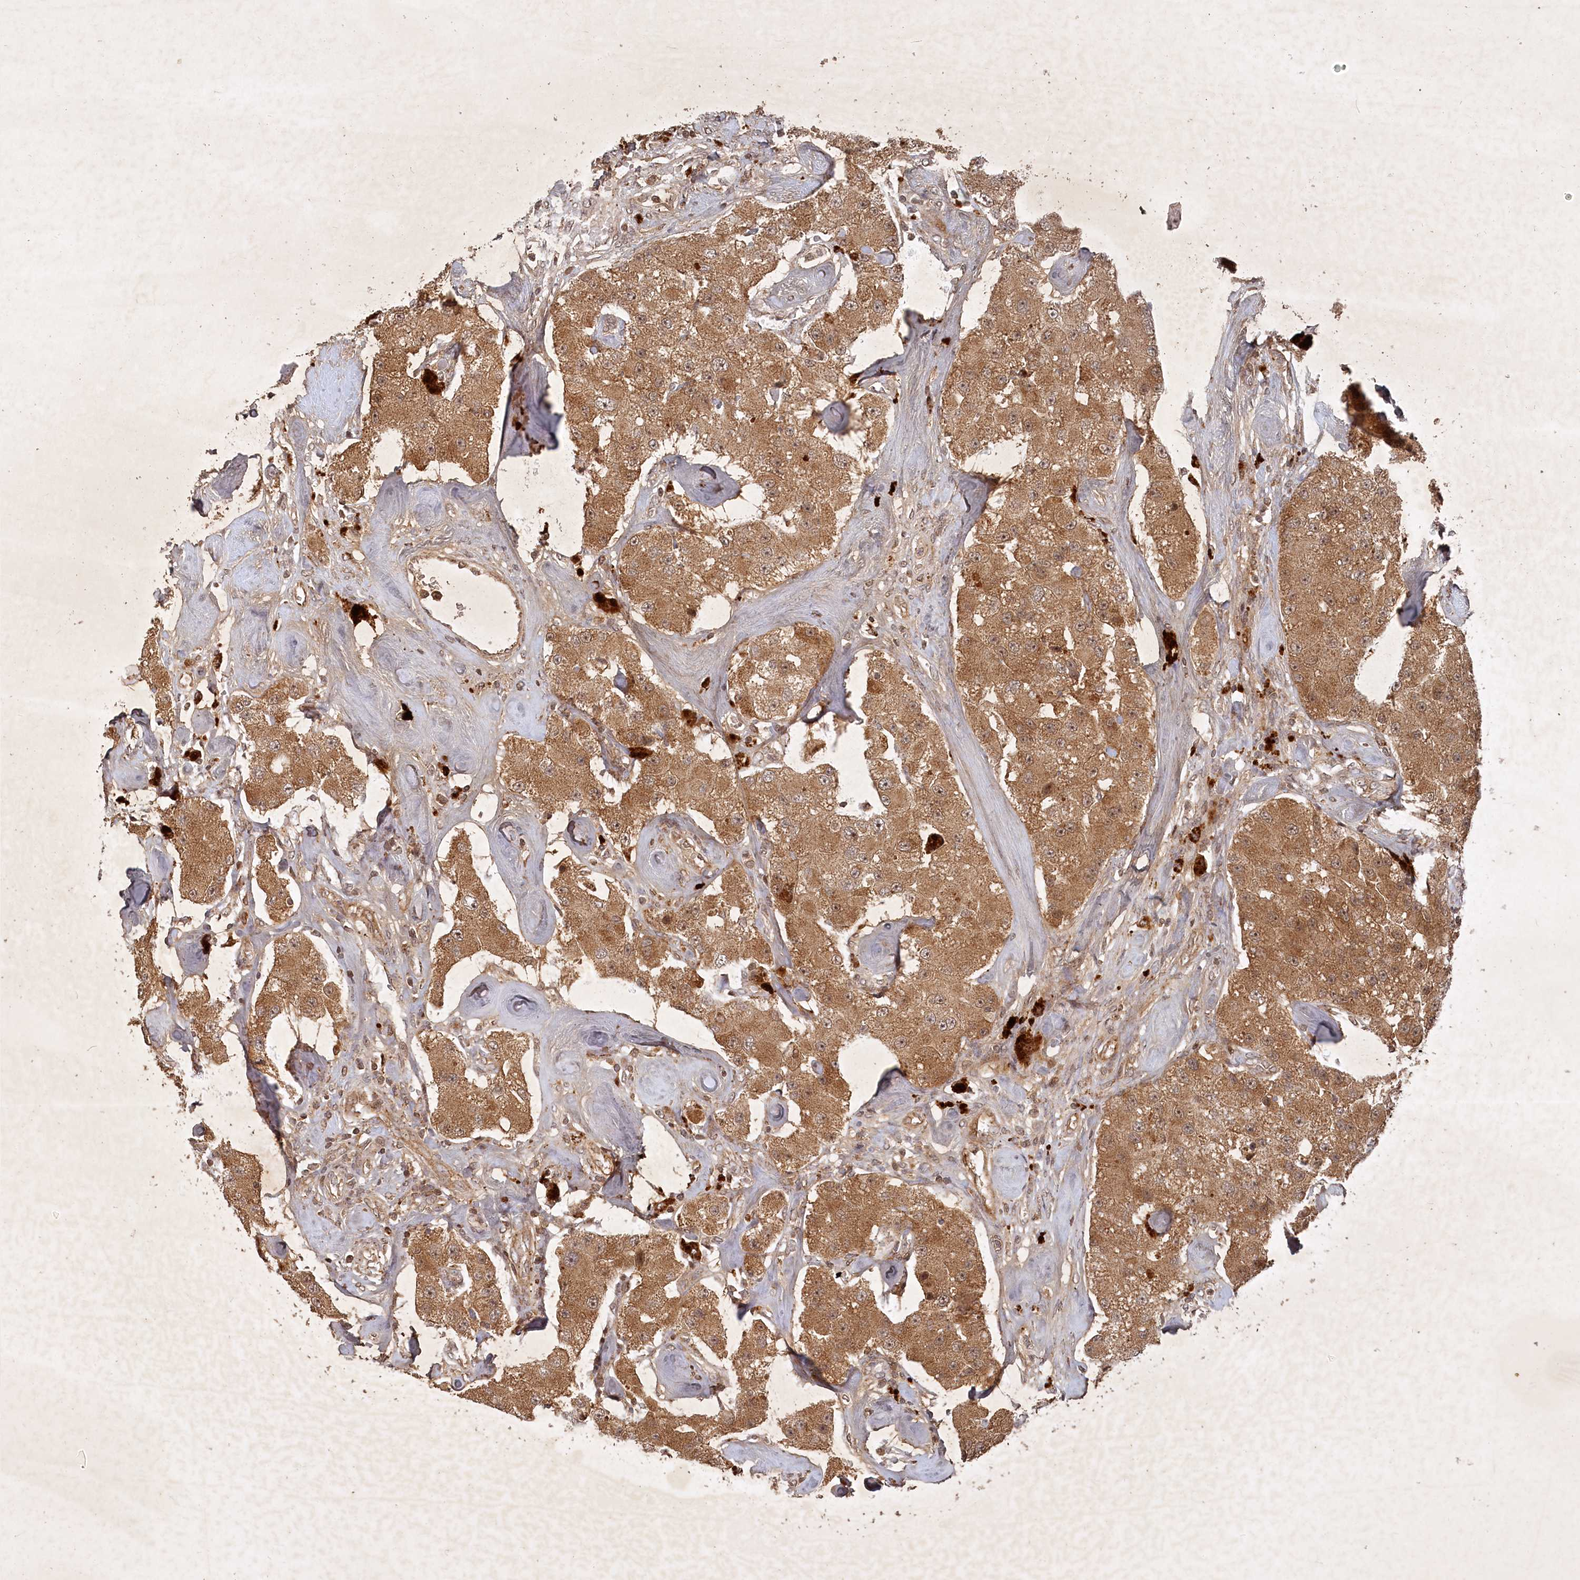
{"staining": {"intensity": "moderate", "quantity": ">75%", "location": "cytoplasmic/membranous"}, "tissue": "carcinoid", "cell_type": "Tumor cells", "image_type": "cancer", "snomed": [{"axis": "morphology", "description": "Carcinoid, malignant, NOS"}, {"axis": "topography", "description": "Pancreas"}], "caption": "High-magnification brightfield microscopy of carcinoid stained with DAB (3,3'-diaminobenzidine) (brown) and counterstained with hematoxylin (blue). tumor cells exhibit moderate cytoplasmic/membranous positivity is appreciated in about>75% of cells. (Brightfield microscopy of DAB IHC at high magnification).", "gene": "UNC93A", "patient": {"sex": "male", "age": 41}}